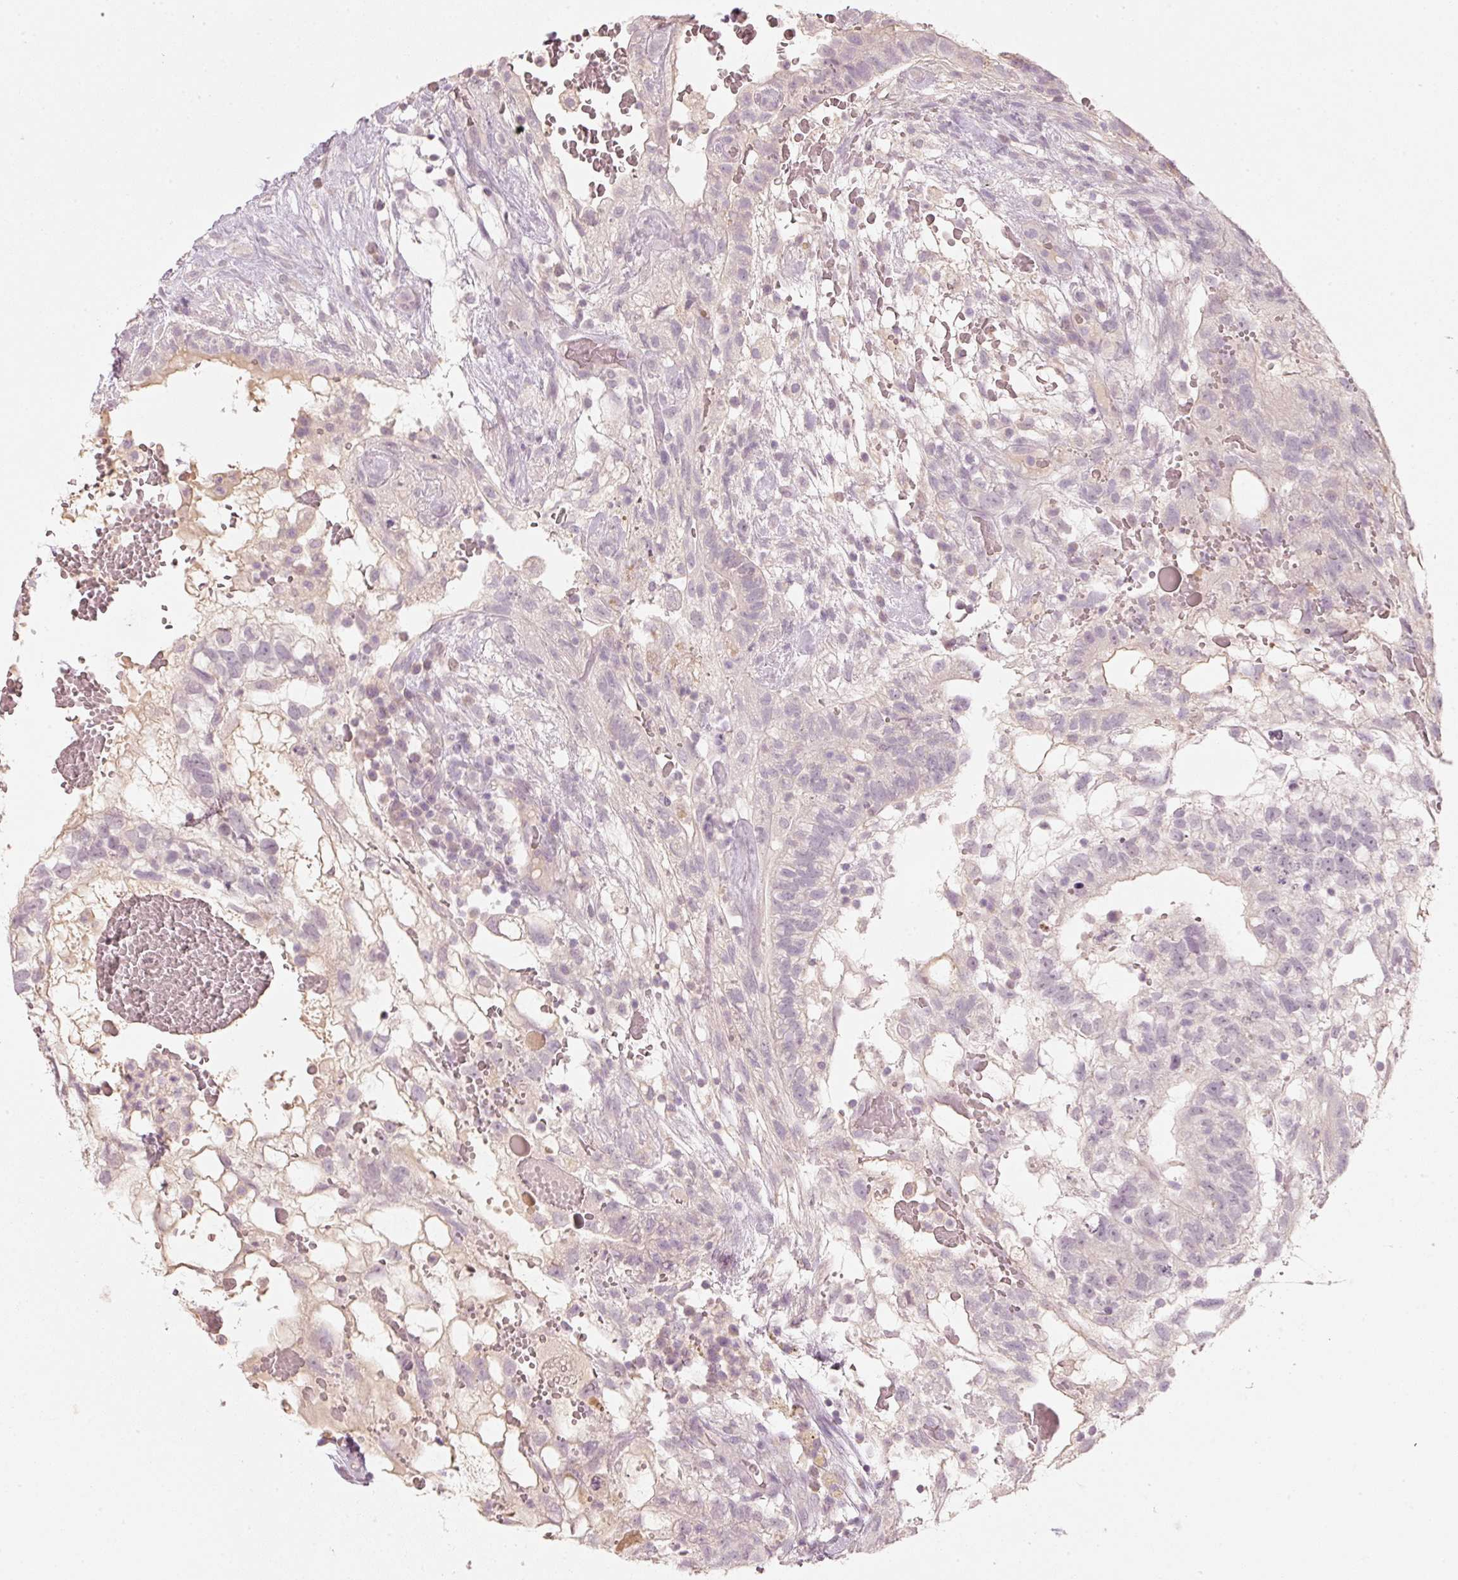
{"staining": {"intensity": "negative", "quantity": "none", "location": "none"}, "tissue": "testis cancer", "cell_type": "Tumor cells", "image_type": "cancer", "snomed": [{"axis": "morphology", "description": "Normal tissue, NOS"}, {"axis": "morphology", "description": "Carcinoma, Embryonal, NOS"}, {"axis": "topography", "description": "Testis"}], "caption": "DAB immunohistochemical staining of human embryonal carcinoma (testis) exhibits no significant positivity in tumor cells.", "gene": "STEAP1", "patient": {"sex": "male", "age": 32}}